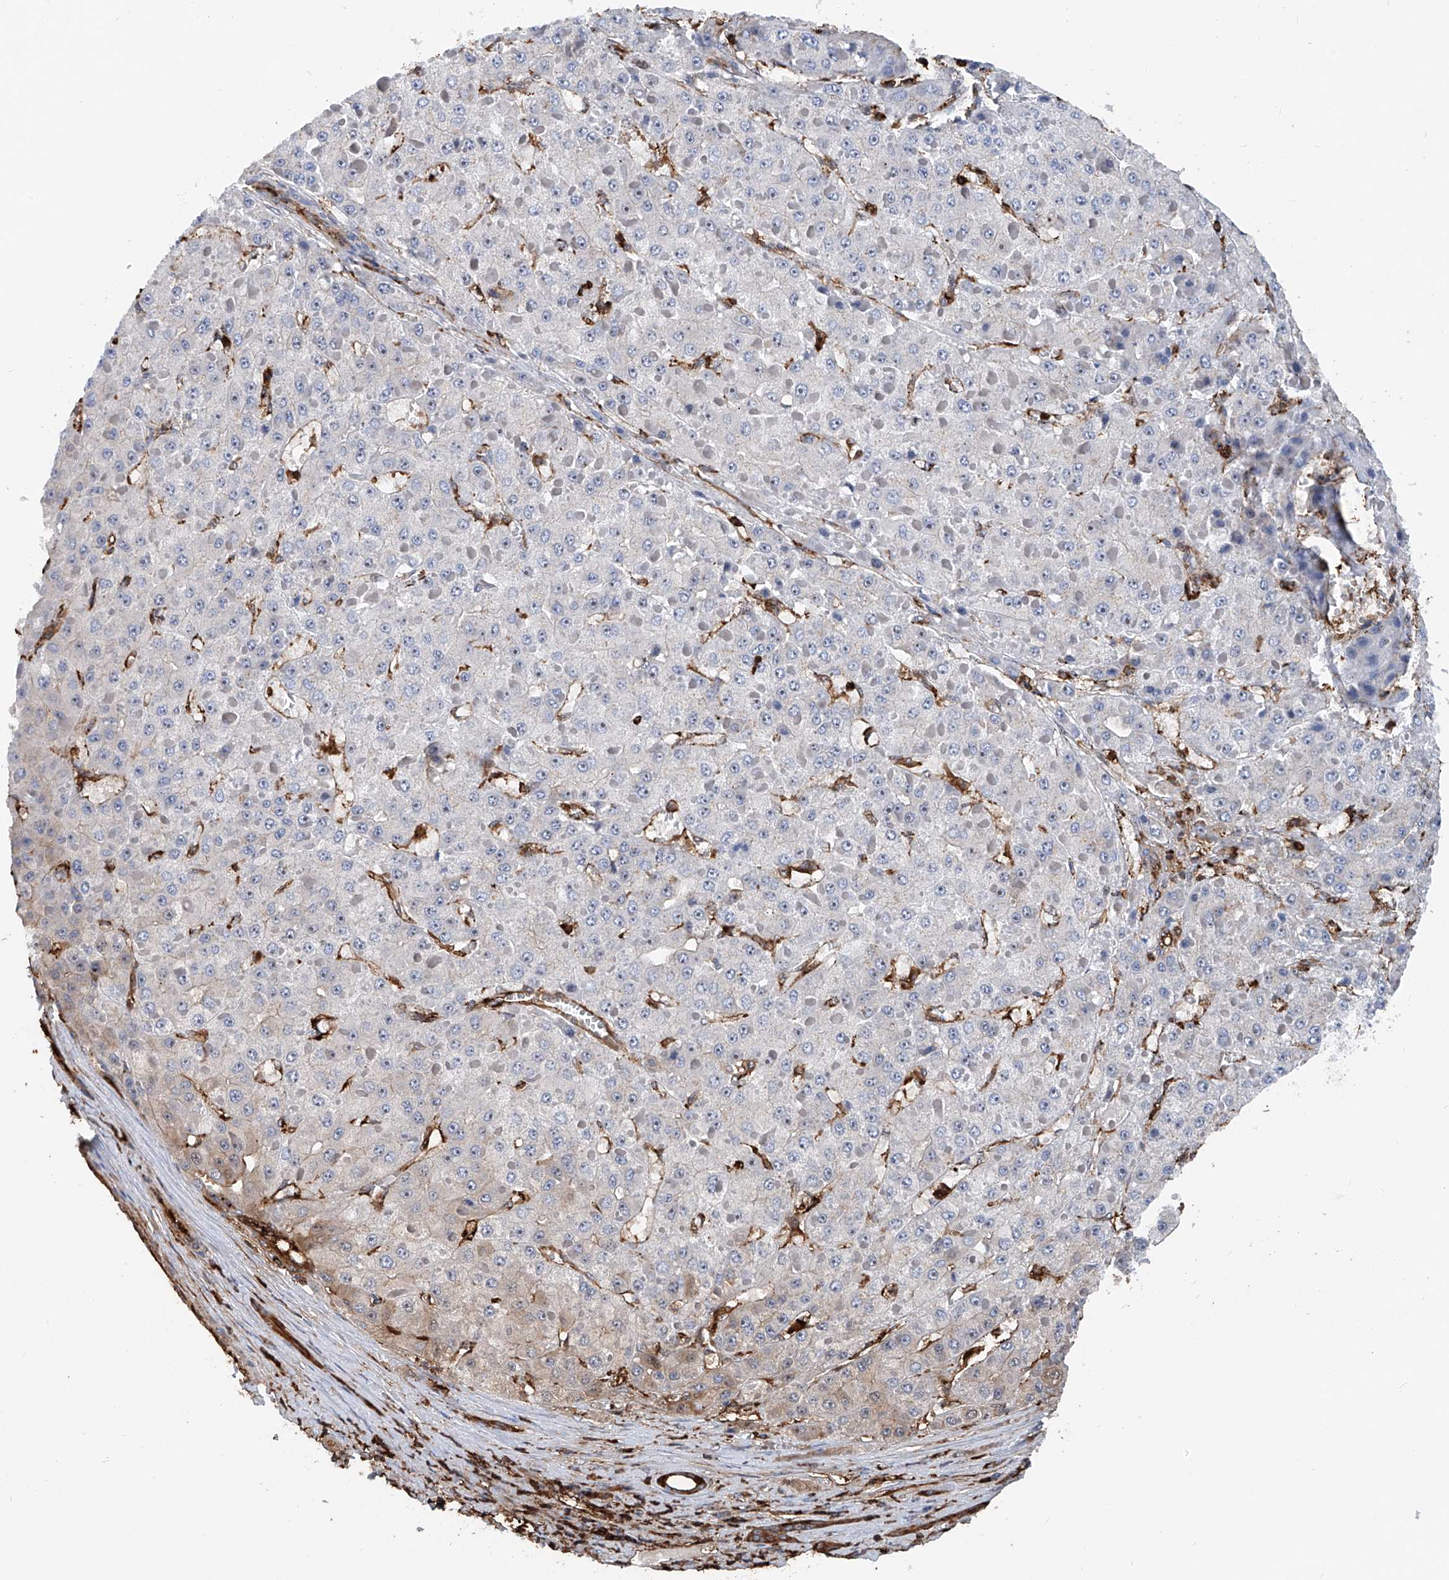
{"staining": {"intensity": "moderate", "quantity": "<25%", "location": "nuclear"}, "tissue": "liver cancer", "cell_type": "Tumor cells", "image_type": "cancer", "snomed": [{"axis": "morphology", "description": "Carcinoma, Hepatocellular, NOS"}, {"axis": "topography", "description": "Liver"}], "caption": "Immunohistochemical staining of human liver cancer demonstrates moderate nuclear protein staining in approximately <25% of tumor cells. The protein is stained brown, and the nuclei are stained in blue (DAB (3,3'-diaminobenzidine) IHC with brightfield microscopy, high magnification).", "gene": "ZNF484", "patient": {"sex": "female", "age": 73}}